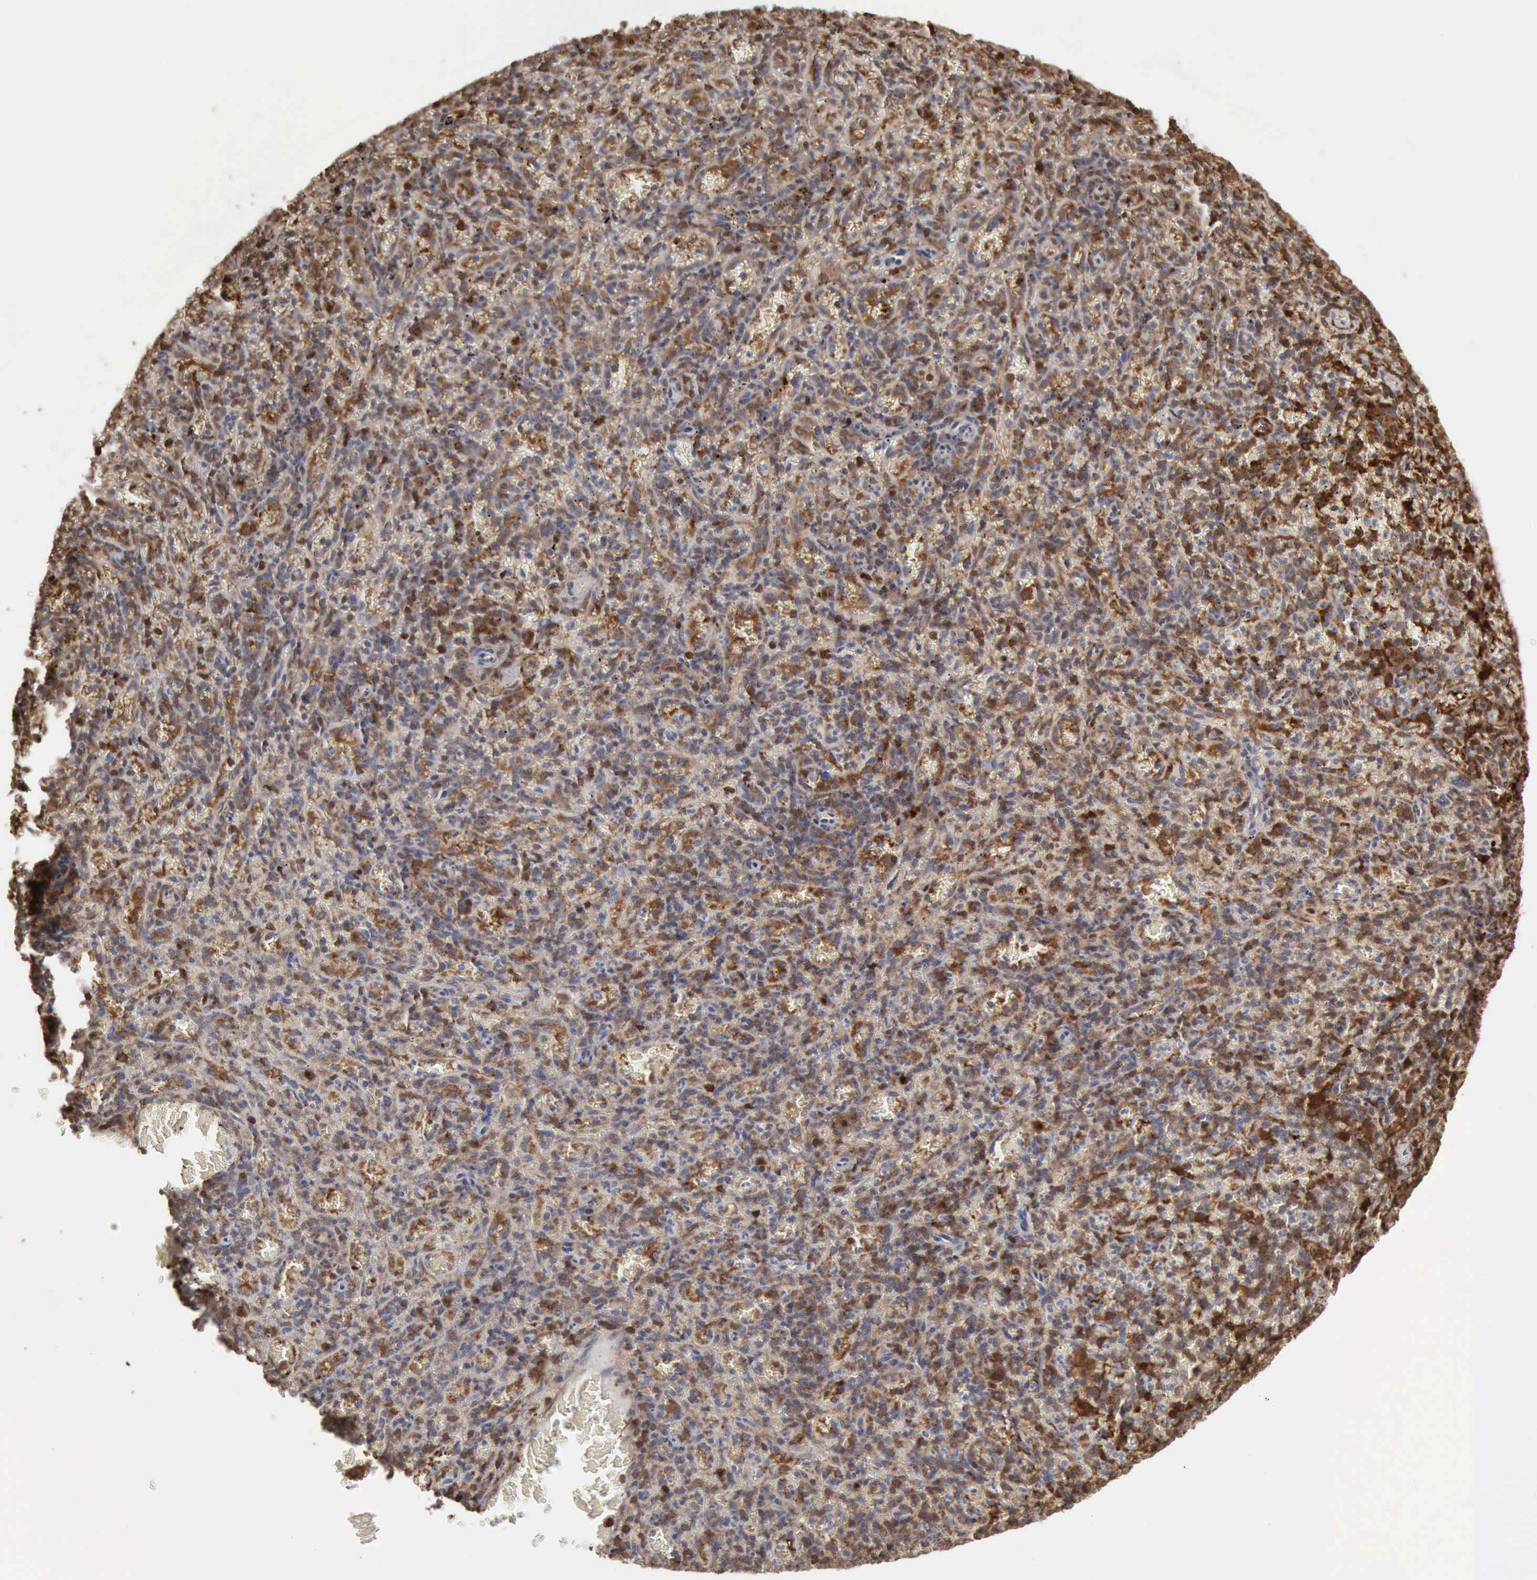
{"staining": {"intensity": "moderate", "quantity": "<25%", "location": "nuclear"}, "tissue": "spleen", "cell_type": "Cells in red pulp", "image_type": "normal", "snomed": [{"axis": "morphology", "description": "Normal tissue, NOS"}, {"axis": "topography", "description": "Spleen"}], "caption": "Cells in red pulp display low levels of moderate nuclear staining in approximately <25% of cells in normal spleen.", "gene": "STAT1", "patient": {"sex": "female", "age": 50}}